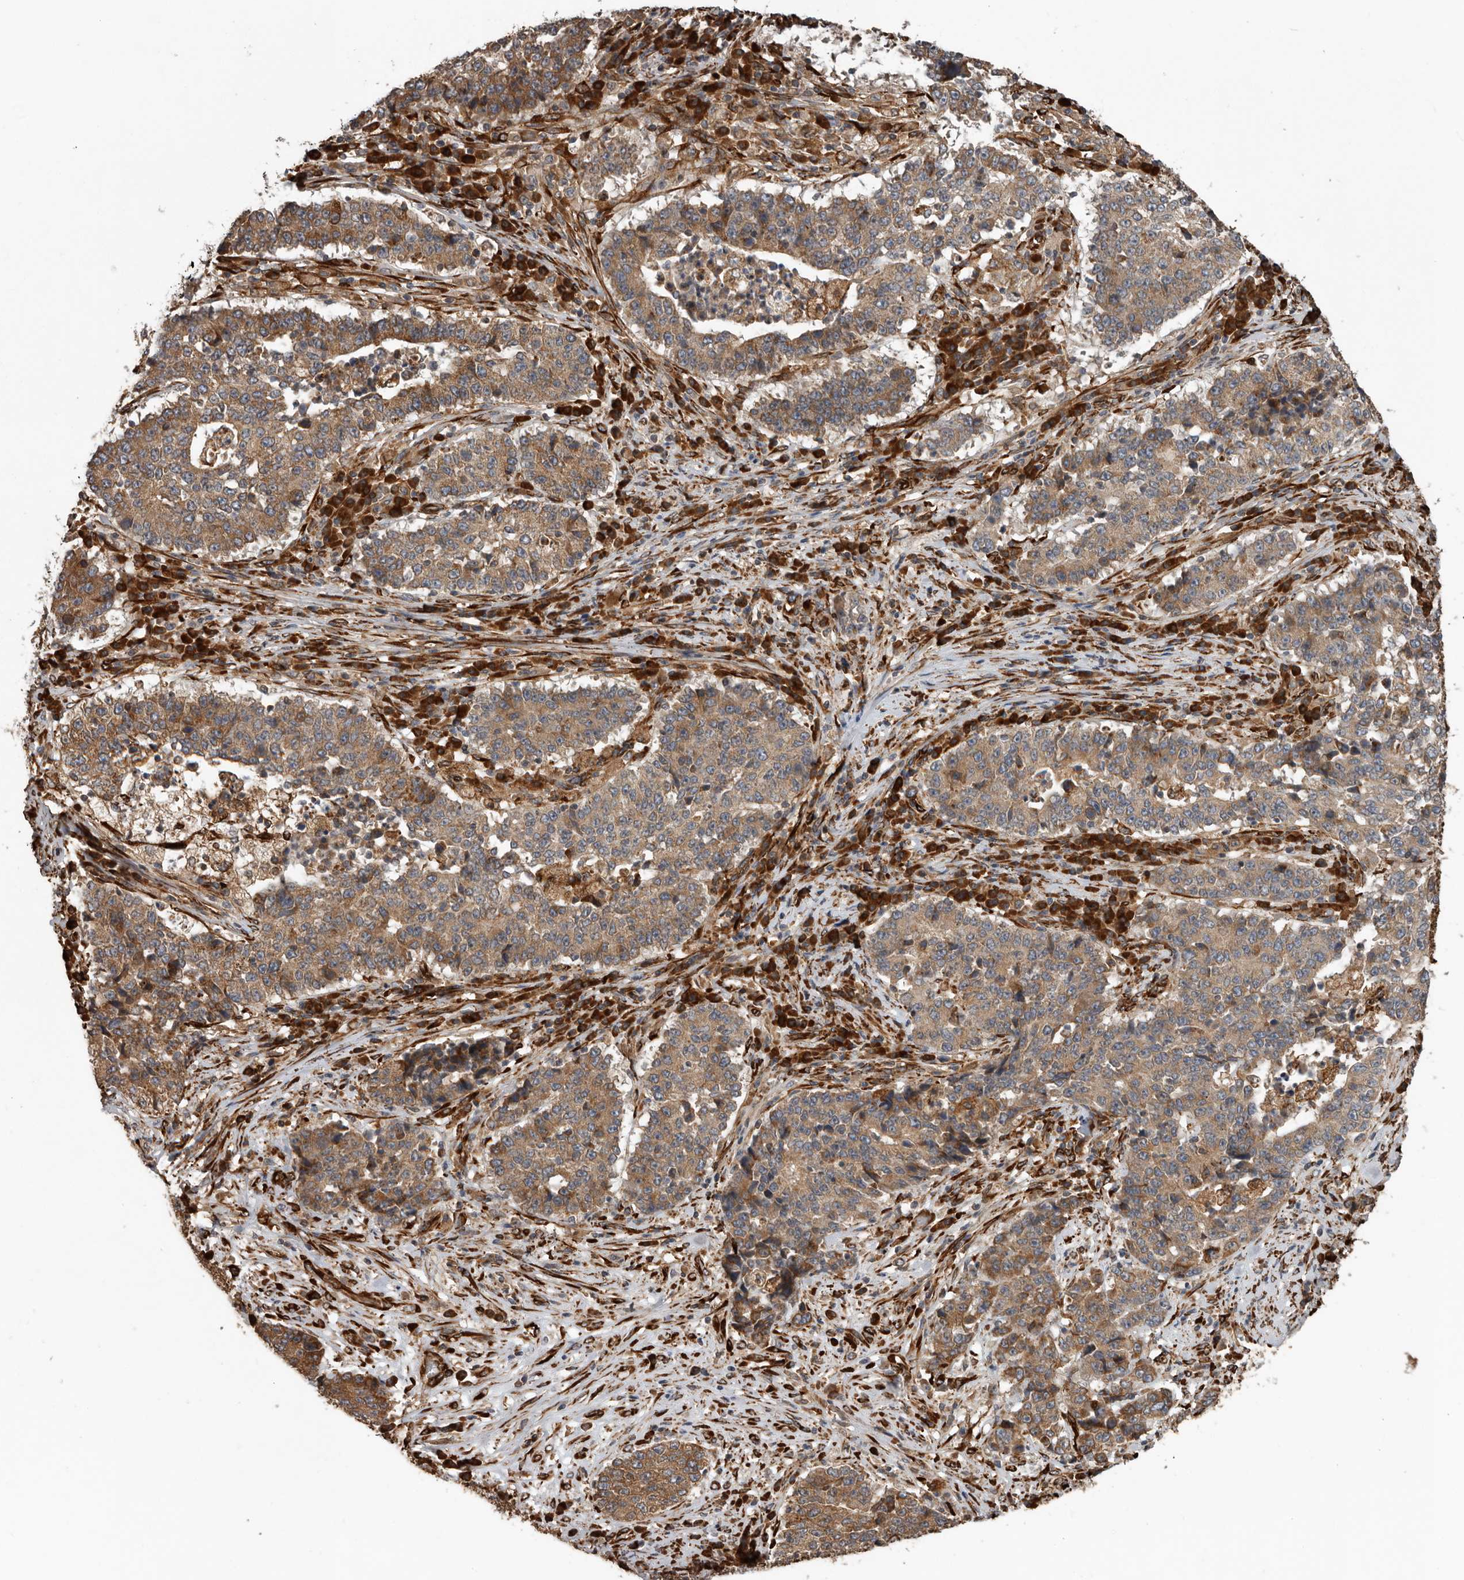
{"staining": {"intensity": "moderate", "quantity": ">75%", "location": "cytoplasmic/membranous"}, "tissue": "stomach cancer", "cell_type": "Tumor cells", "image_type": "cancer", "snomed": [{"axis": "morphology", "description": "Adenocarcinoma, NOS"}, {"axis": "topography", "description": "Stomach"}], "caption": "Immunohistochemistry (IHC) of human stomach cancer shows medium levels of moderate cytoplasmic/membranous expression in about >75% of tumor cells. (Stains: DAB in brown, nuclei in blue, Microscopy: brightfield microscopy at high magnification).", "gene": "CEP350", "patient": {"sex": "male", "age": 59}}